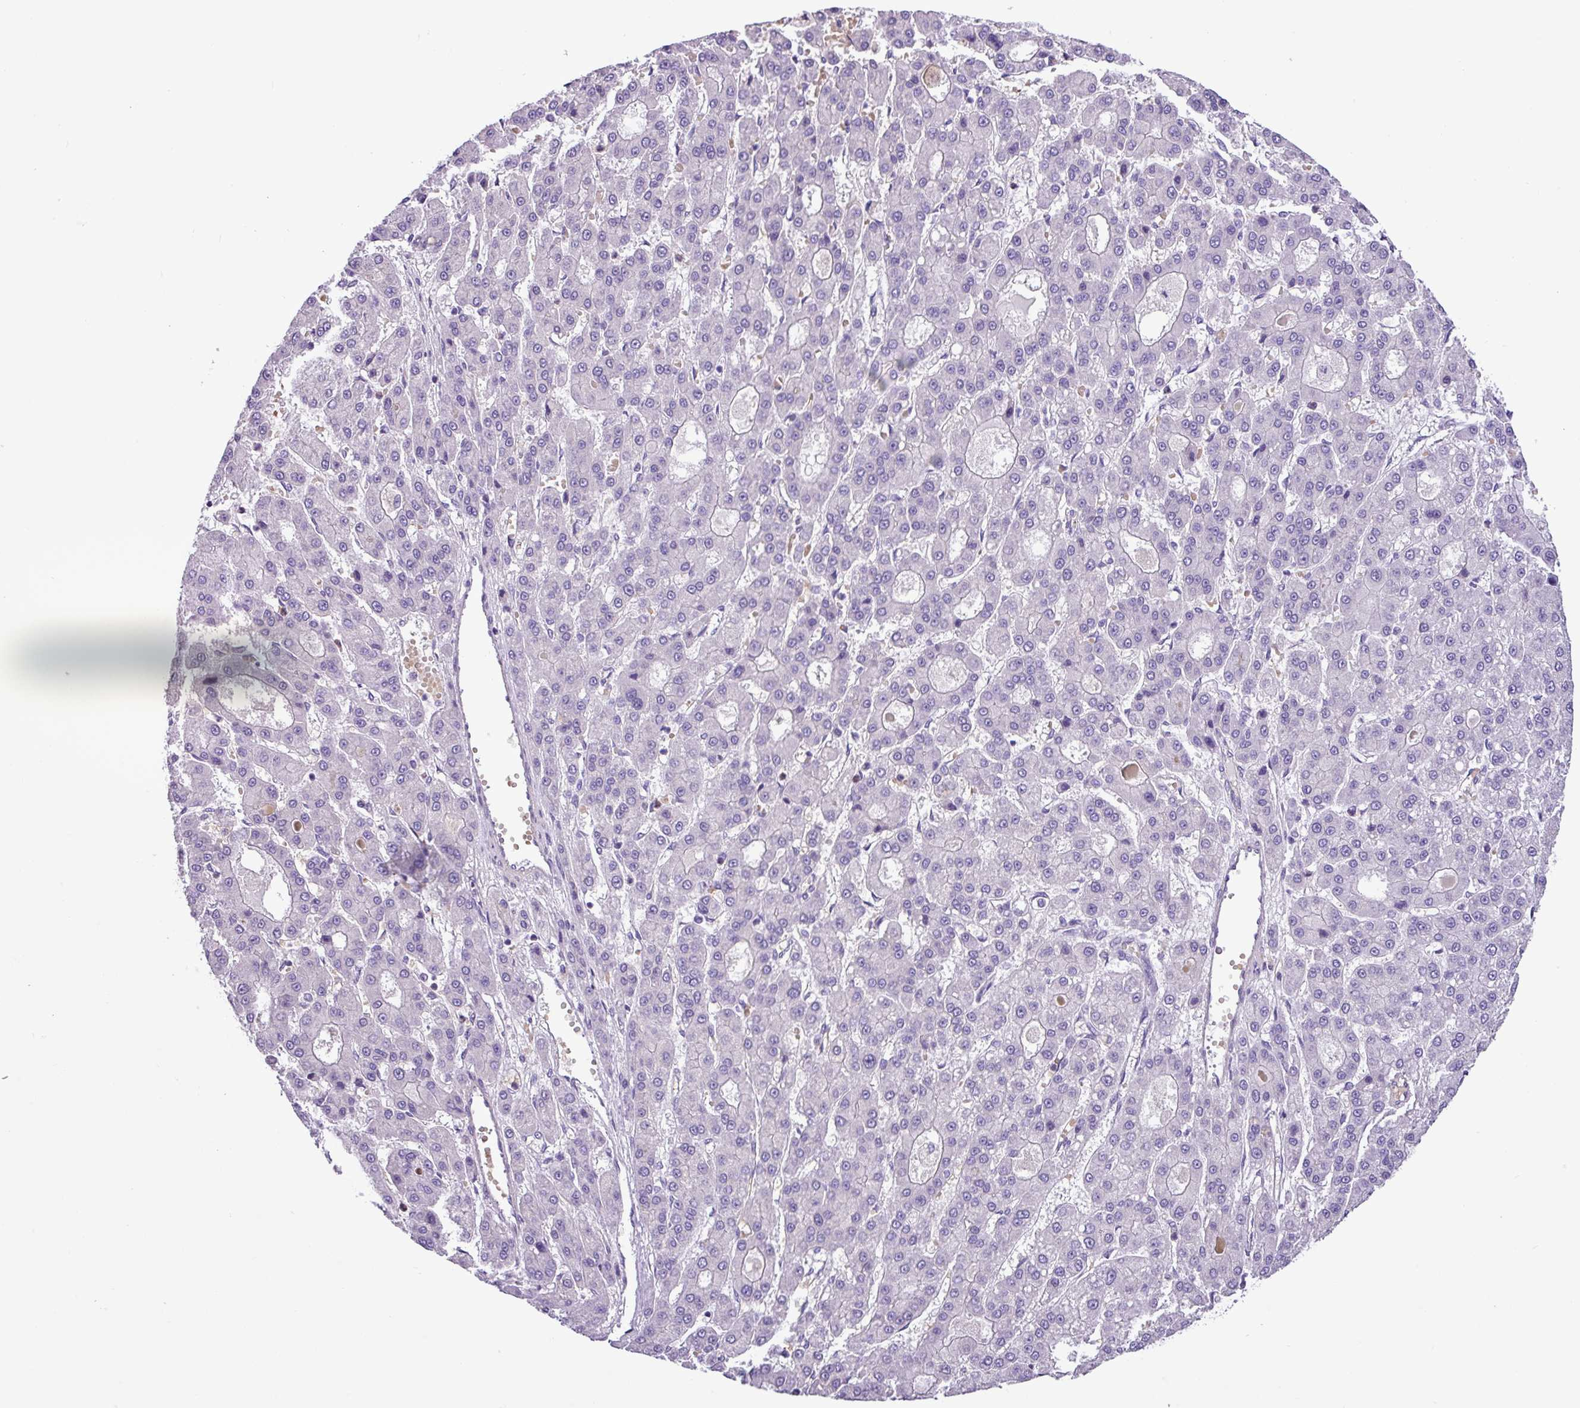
{"staining": {"intensity": "negative", "quantity": "none", "location": "none"}, "tissue": "liver cancer", "cell_type": "Tumor cells", "image_type": "cancer", "snomed": [{"axis": "morphology", "description": "Carcinoma, Hepatocellular, NOS"}, {"axis": "topography", "description": "Liver"}], "caption": "Tumor cells are negative for protein expression in human hepatocellular carcinoma (liver).", "gene": "C11orf91", "patient": {"sex": "male", "age": 70}}